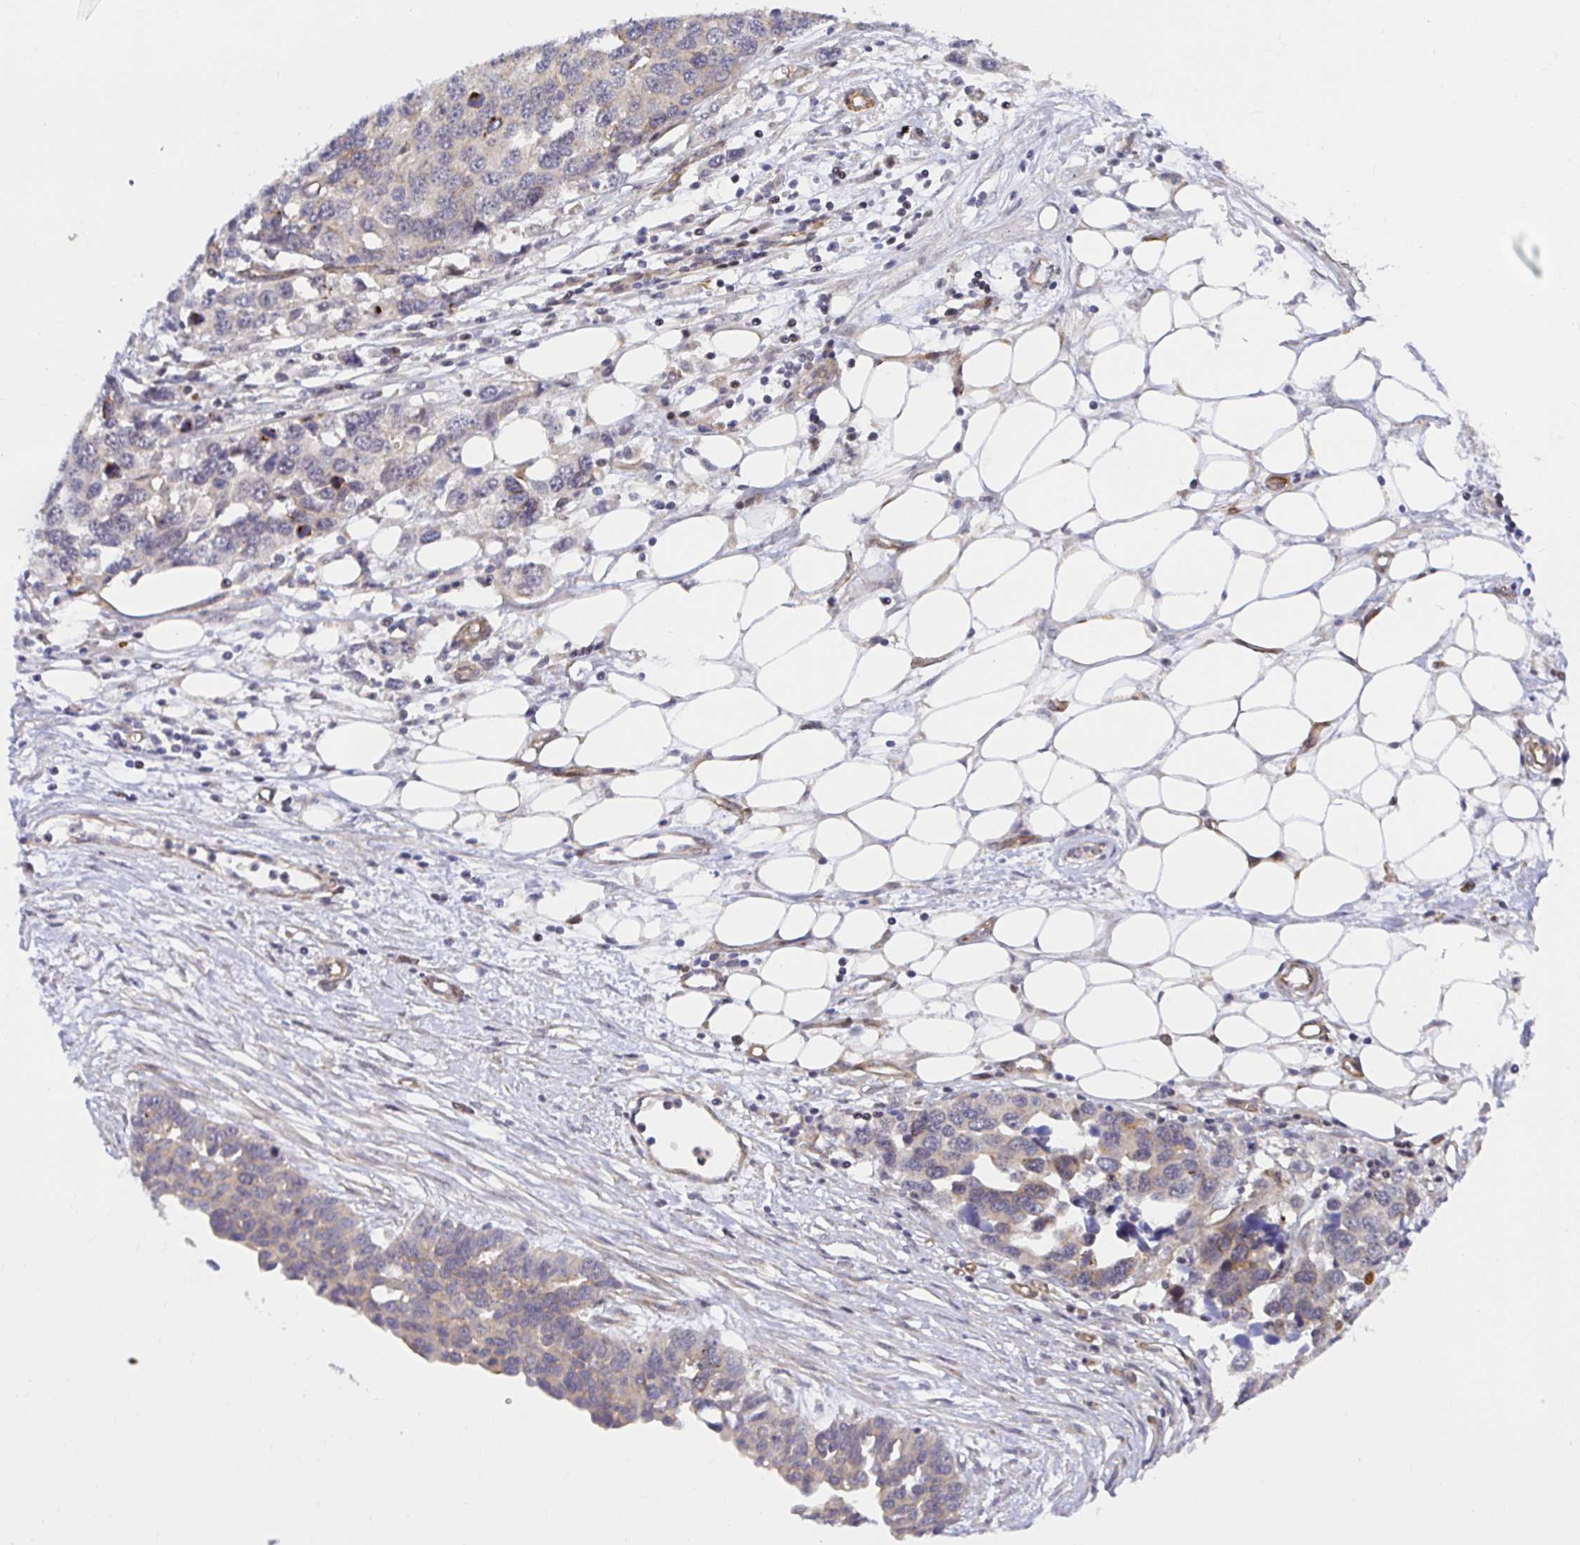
{"staining": {"intensity": "negative", "quantity": "none", "location": "none"}, "tissue": "ovarian cancer", "cell_type": "Tumor cells", "image_type": "cancer", "snomed": [{"axis": "morphology", "description": "Cystadenocarcinoma, serous, NOS"}, {"axis": "topography", "description": "Ovary"}], "caption": "Human ovarian cancer stained for a protein using IHC reveals no positivity in tumor cells.", "gene": "TRIM55", "patient": {"sex": "female", "age": 76}}